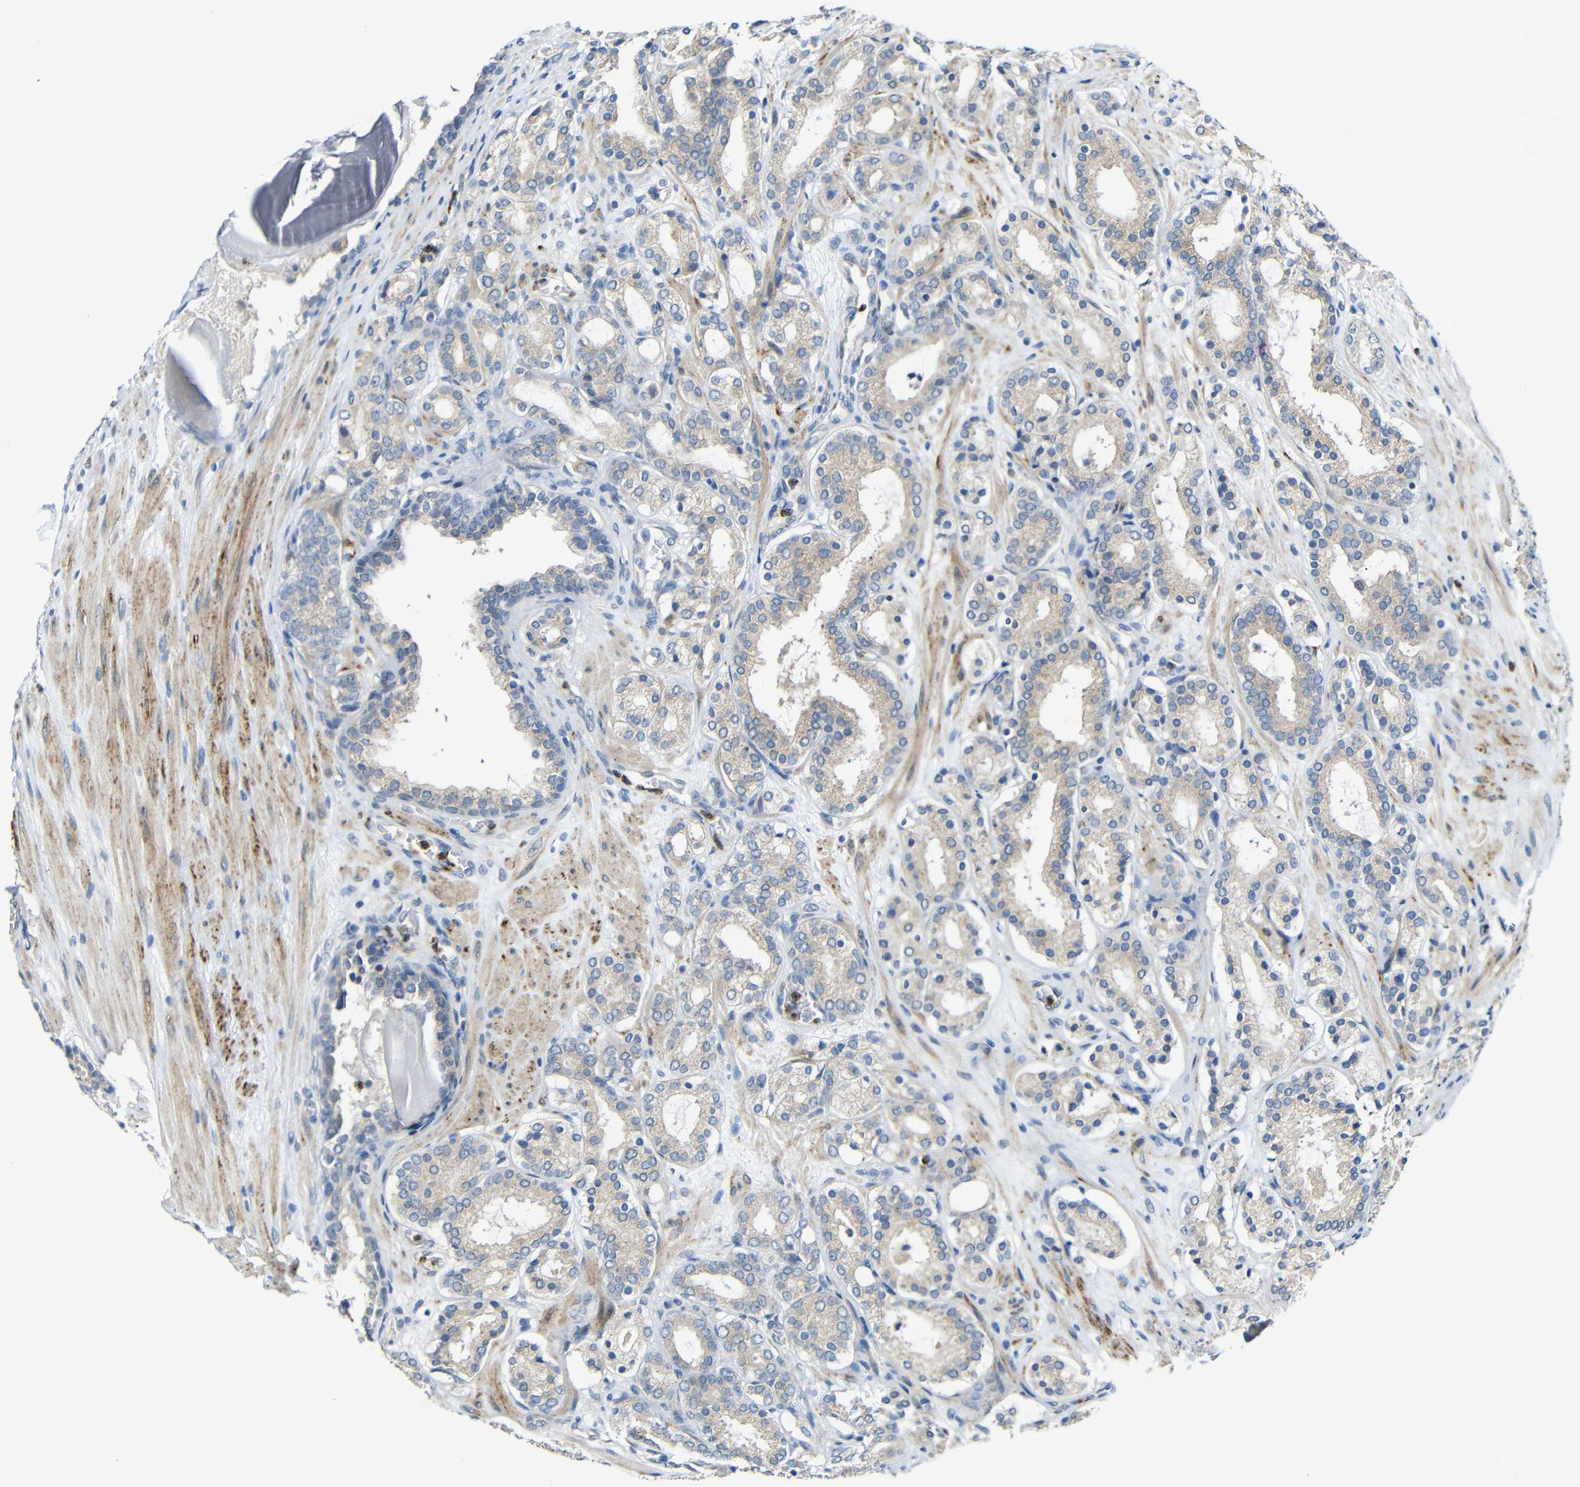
{"staining": {"intensity": "weak", "quantity": ">75%", "location": "cytoplasmic/membranous"}, "tissue": "prostate cancer", "cell_type": "Tumor cells", "image_type": "cancer", "snomed": [{"axis": "morphology", "description": "Adenocarcinoma, Low grade"}, {"axis": "topography", "description": "Prostate"}], "caption": "Weak cytoplasmic/membranous protein staining is appreciated in about >75% of tumor cells in prostate cancer.", "gene": "STBD1", "patient": {"sex": "male", "age": 69}}